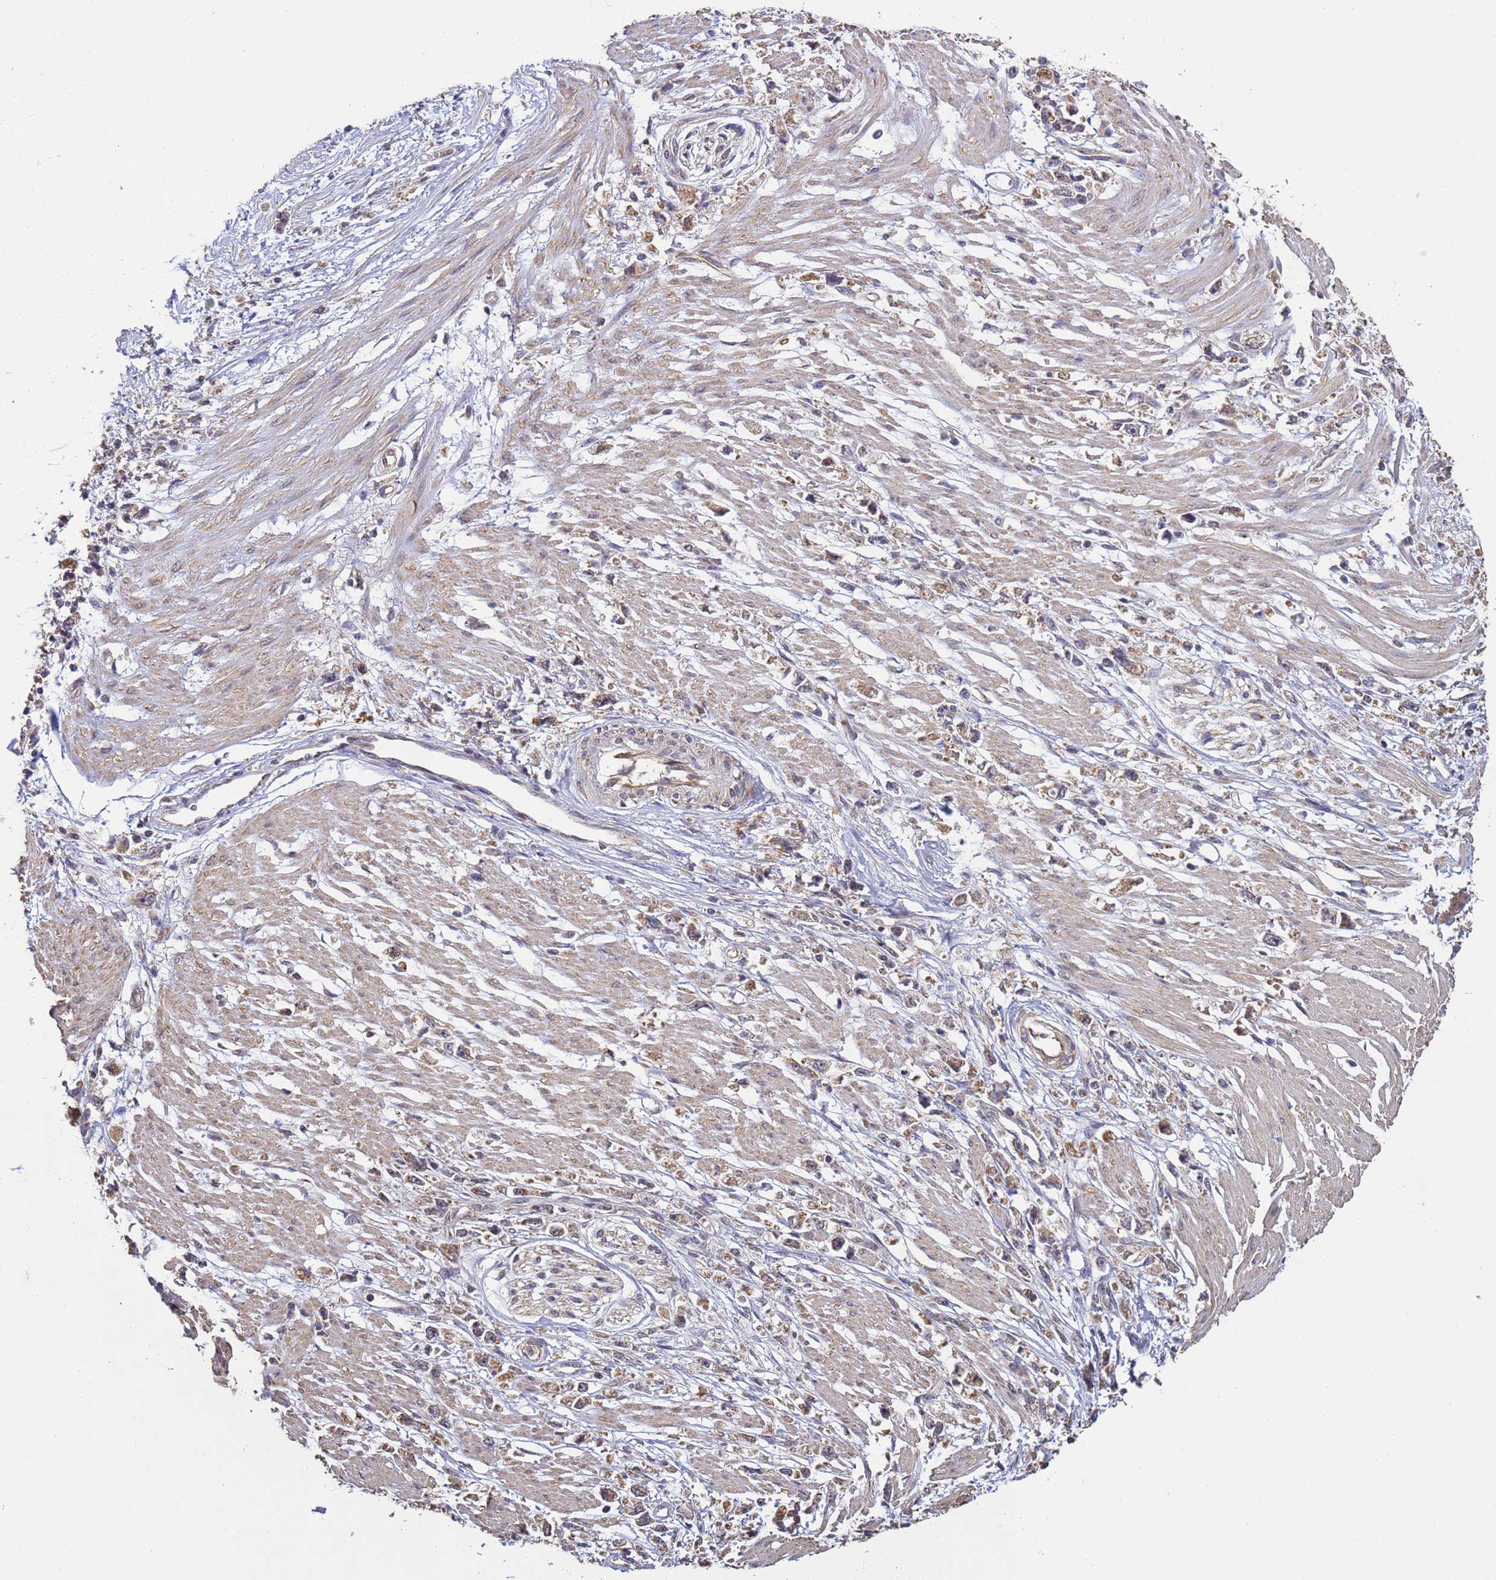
{"staining": {"intensity": "moderate", "quantity": ">75%", "location": "cytoplasmic/membranous"}, "tissue": "stomach cancer", "cell_type": "Tumor cells", "image_type": "cancer", "snomed": [{"axis": "morphology", "description": "Adenocarcinoma, NOS"}, {"axis": "topography", "description": "Stomach"}], "caption": "Immunohistochemistry (IHC) of human stomach cancer (adenocarcinoma) reveals medium levels of moderate cytoplasmic/membranous positivity in approximately >75% of tumor cells. (Brightfield microscopy of DAB IHC at high magnification).", "gene": "P2RX7", "patient": {"sex": "female", "age": 59}}